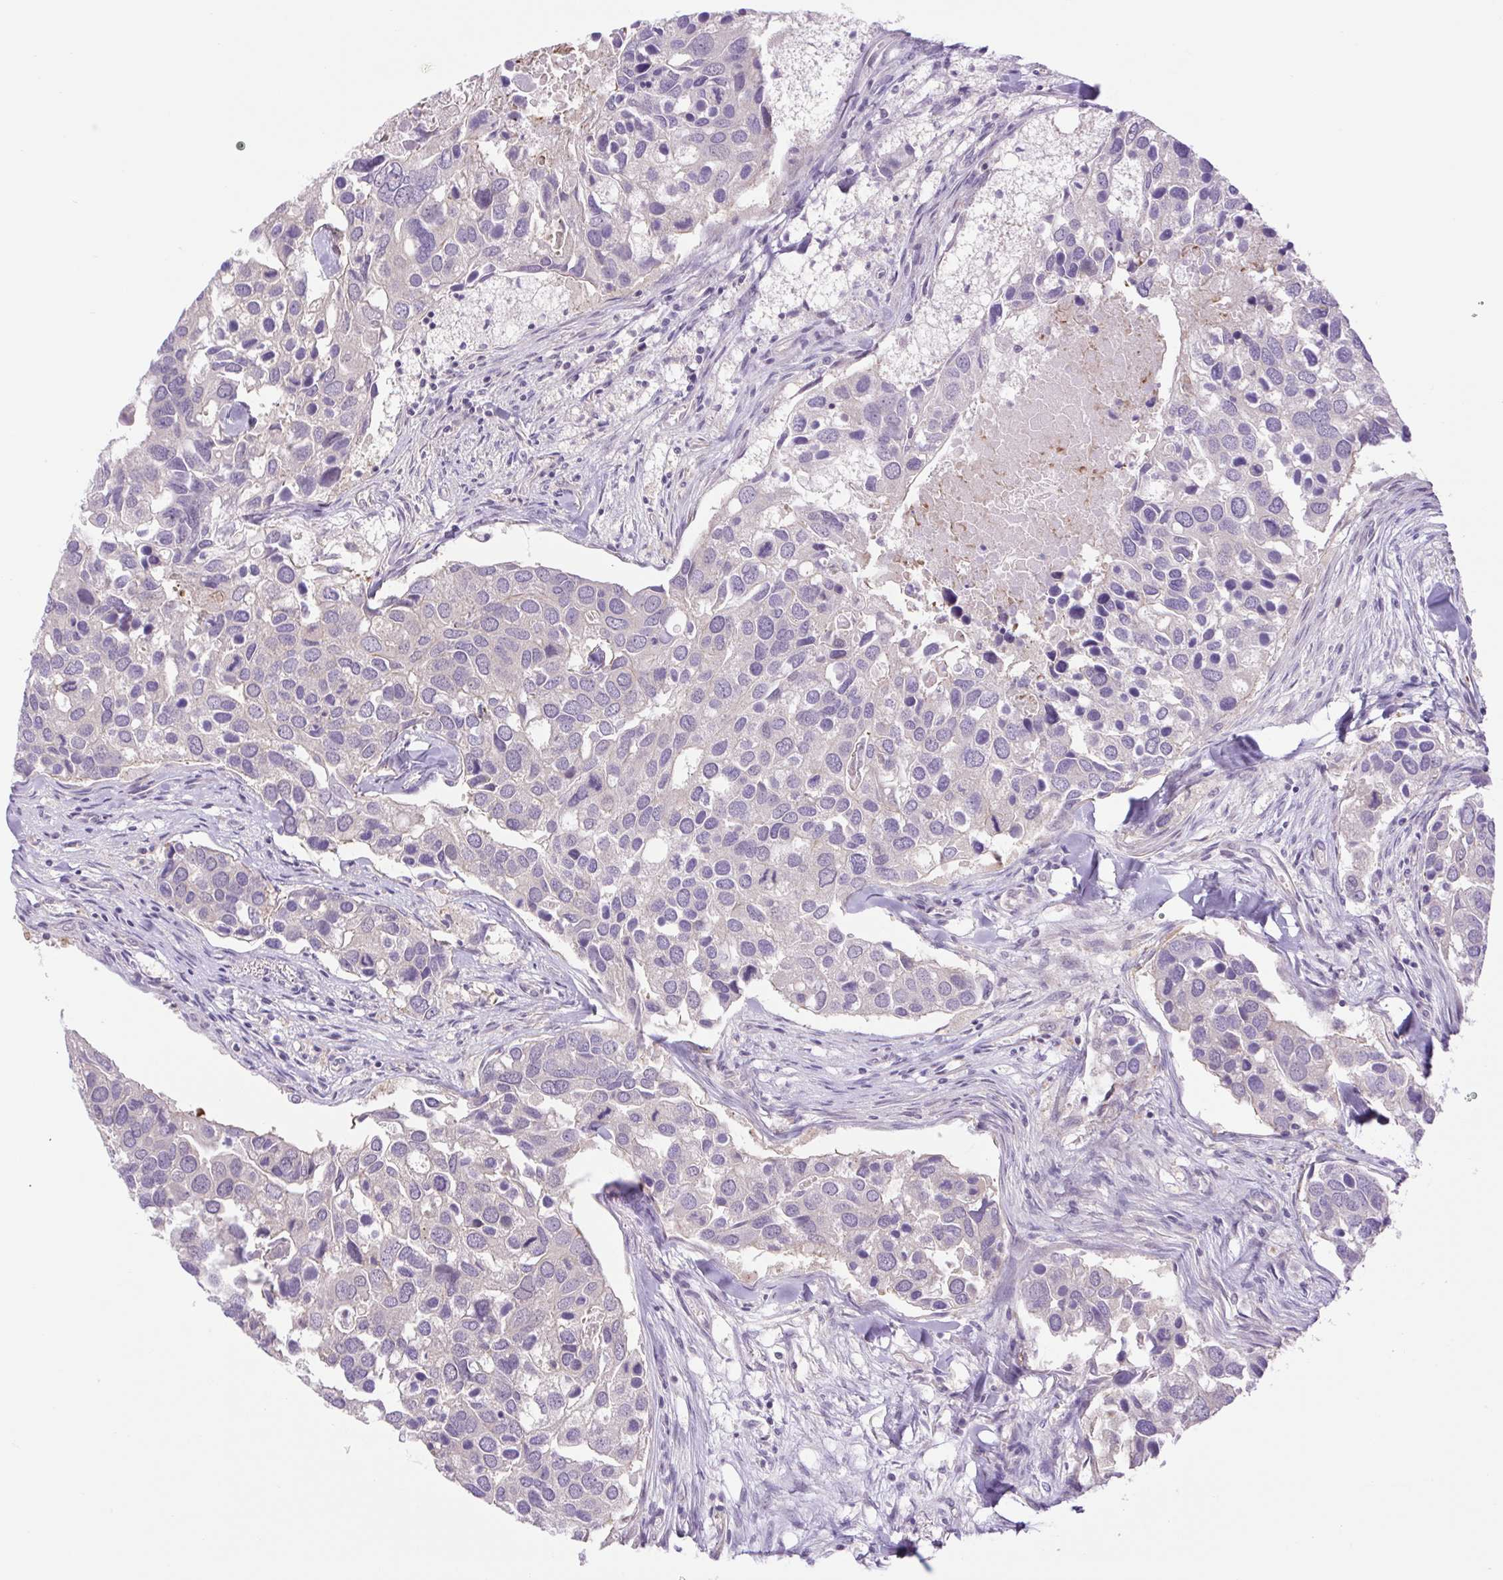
{"staining": {"intensity": "negative", "quantity": "none", "location": "none"}, "tissue": "breast cancer", "cell_type": "Tumor cells", "image_type": "cancer", "snomed": [{"axis": "morphology", "description": "Duct carcinoma"}, {"axis": "topography", "description": "Breast"}], "caption": "Intraductal carcinoma (breast) was stained to show a protein in brown. There is no significant staining in tumor cells.", "gene": "FAM177B", "patient": {"sex": "female", "age": 83}}